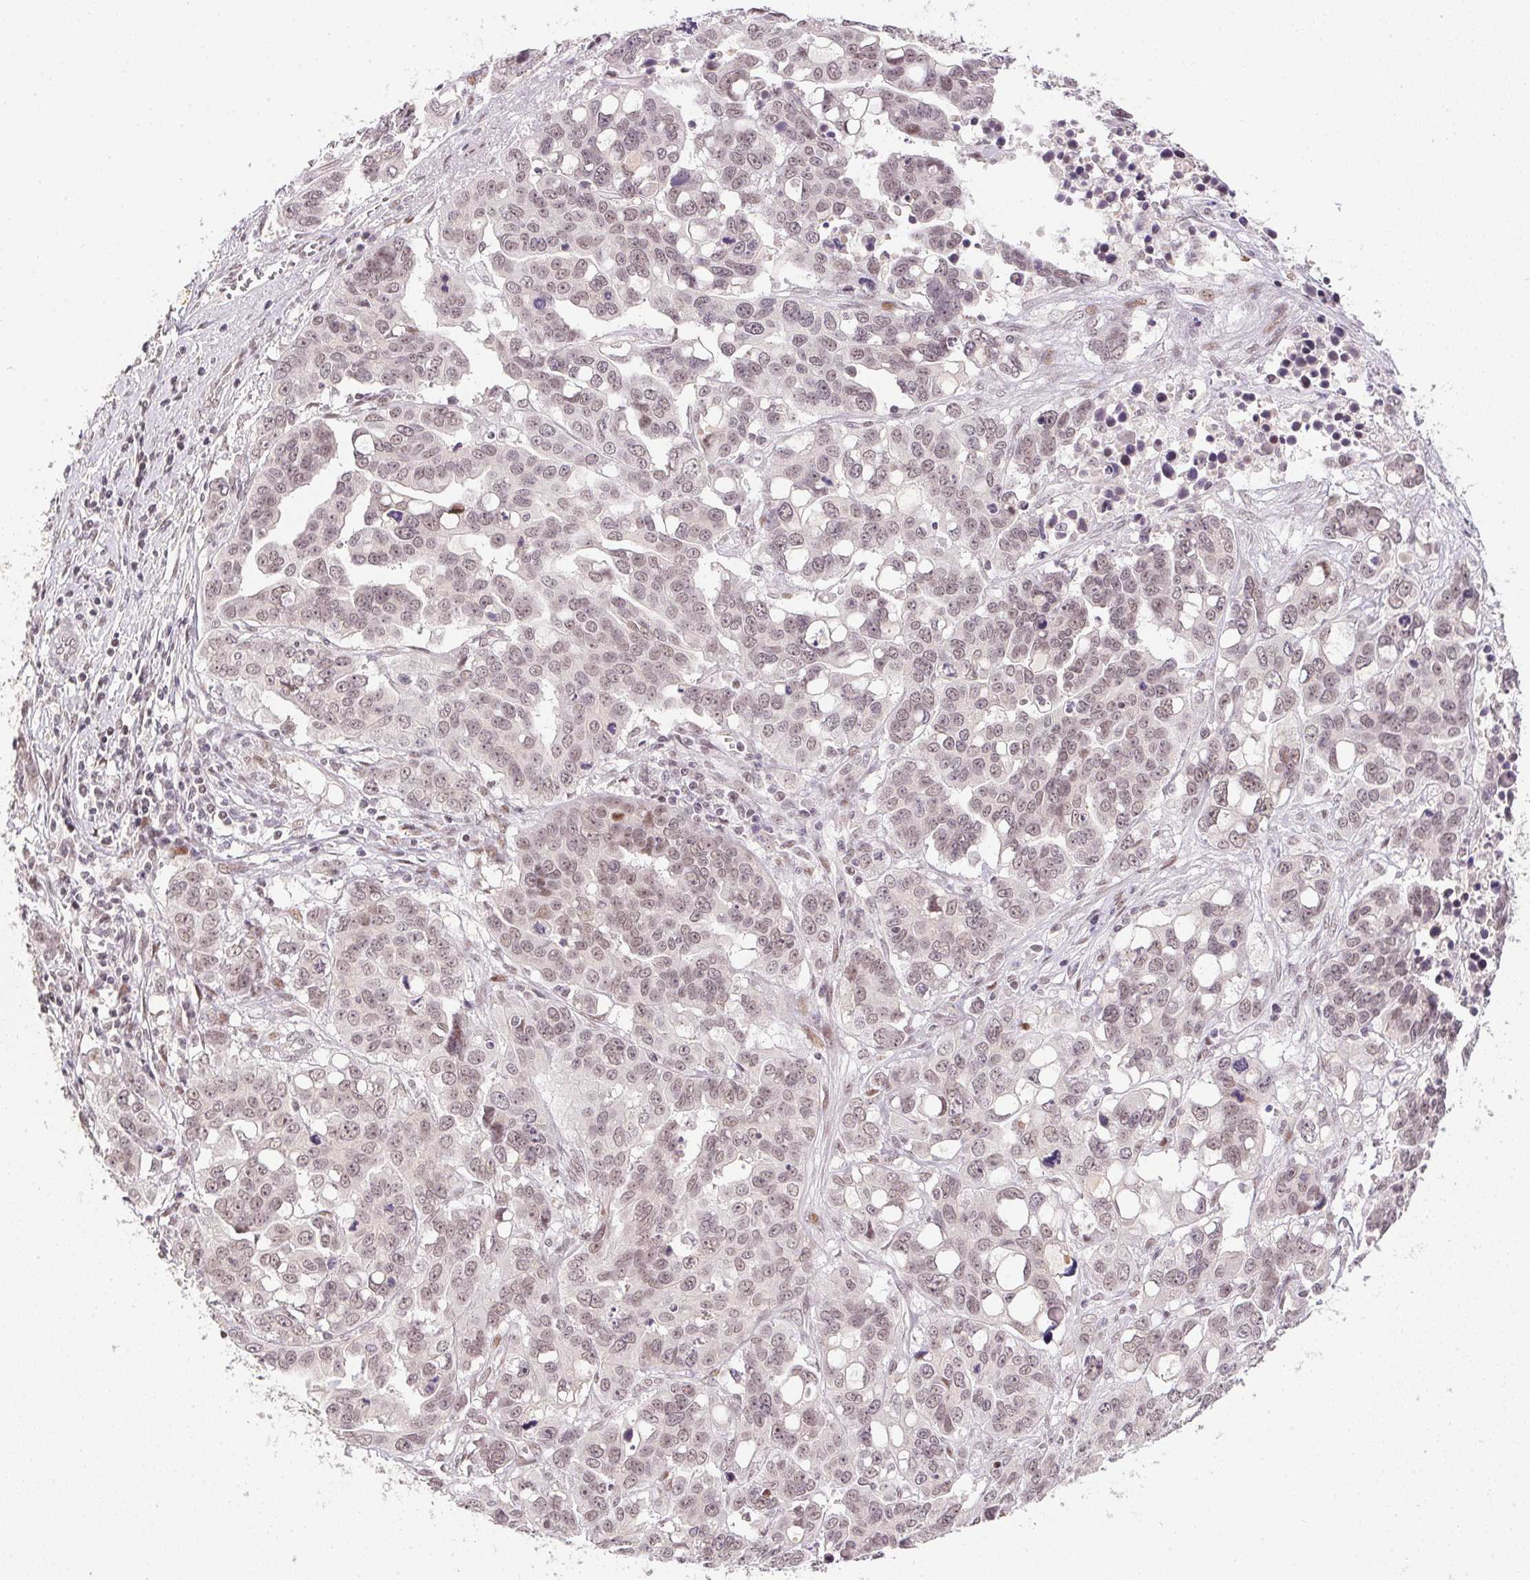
{"staining": {"intensity": "weak", "quantity": ">75%", "location": "nuclear"}, "tissue": "ovarian cancer", "cell_type": "Tumor cells", "image_type": "cancer", "snomed": [{"axis": "morphology", "description": "Carcinoma, endometroid"}, {"axis": "topography", "description": "Ovary"}], "caption": "Ovarian cancer stained with a protein marker displays weak staining in tumor cells.", "gene": "KDM4D", "patient": {"sex": "female", "age": 78}}